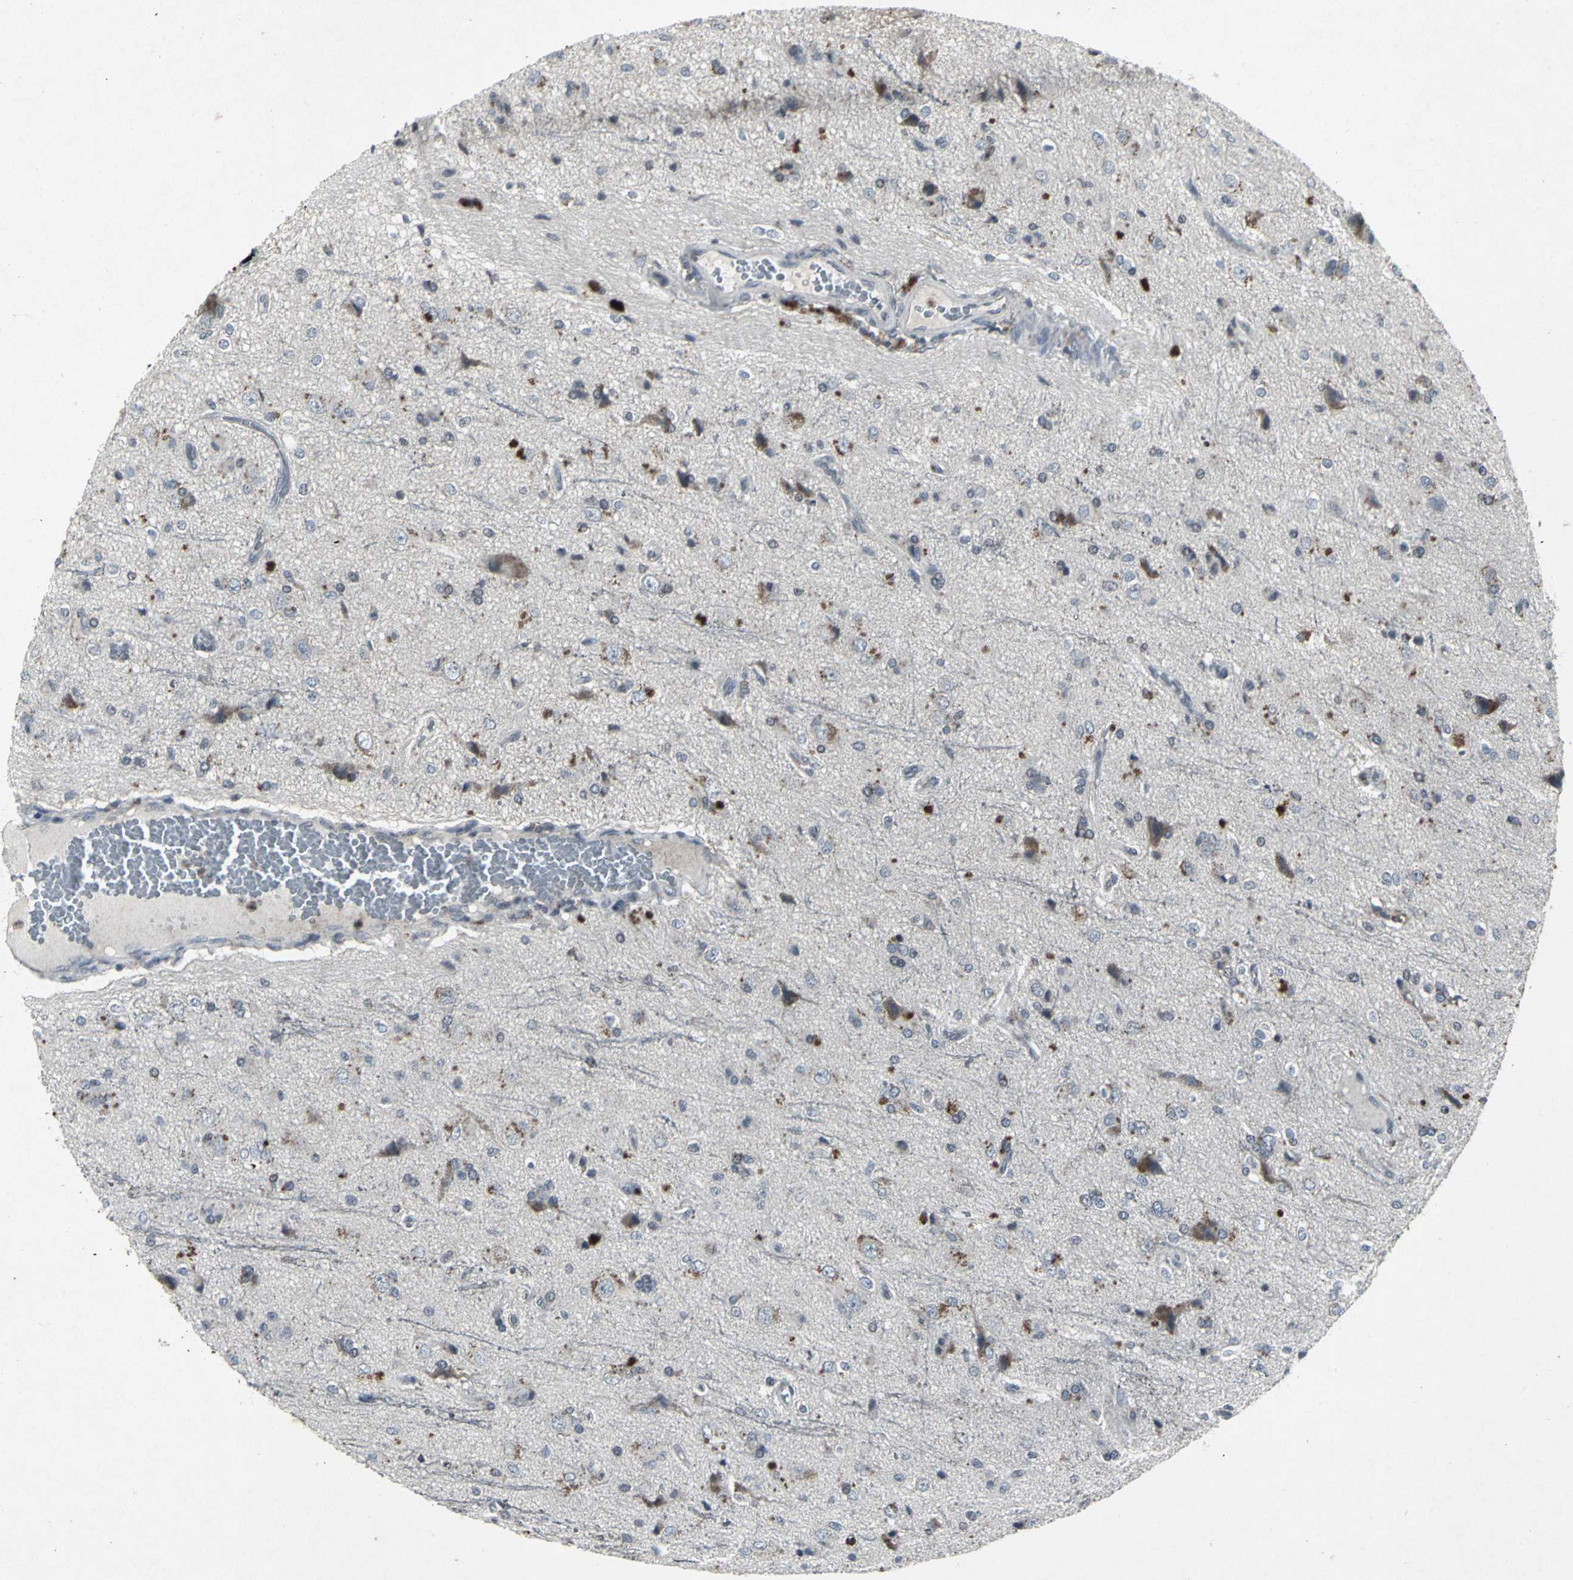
{"staining": {"intensity": "weak", "quantity": "<25%", "location": "cytoplasmic/membranous"}, "tissue": "glioma", "cell_type": "Tumor cells", "image_type": "cancer", "snomed": [{"axis": "morphology", "description": "Glioma, malignant, High grade"}, {"axis": "topography", "description": "Brain"}], "caption": "Immunohistochemical staining of malignant glioma (high-grade) displays no significant expression in tumor cells.", "gene": "BMP4", "patient": {"sex": "male", "age": 47}}